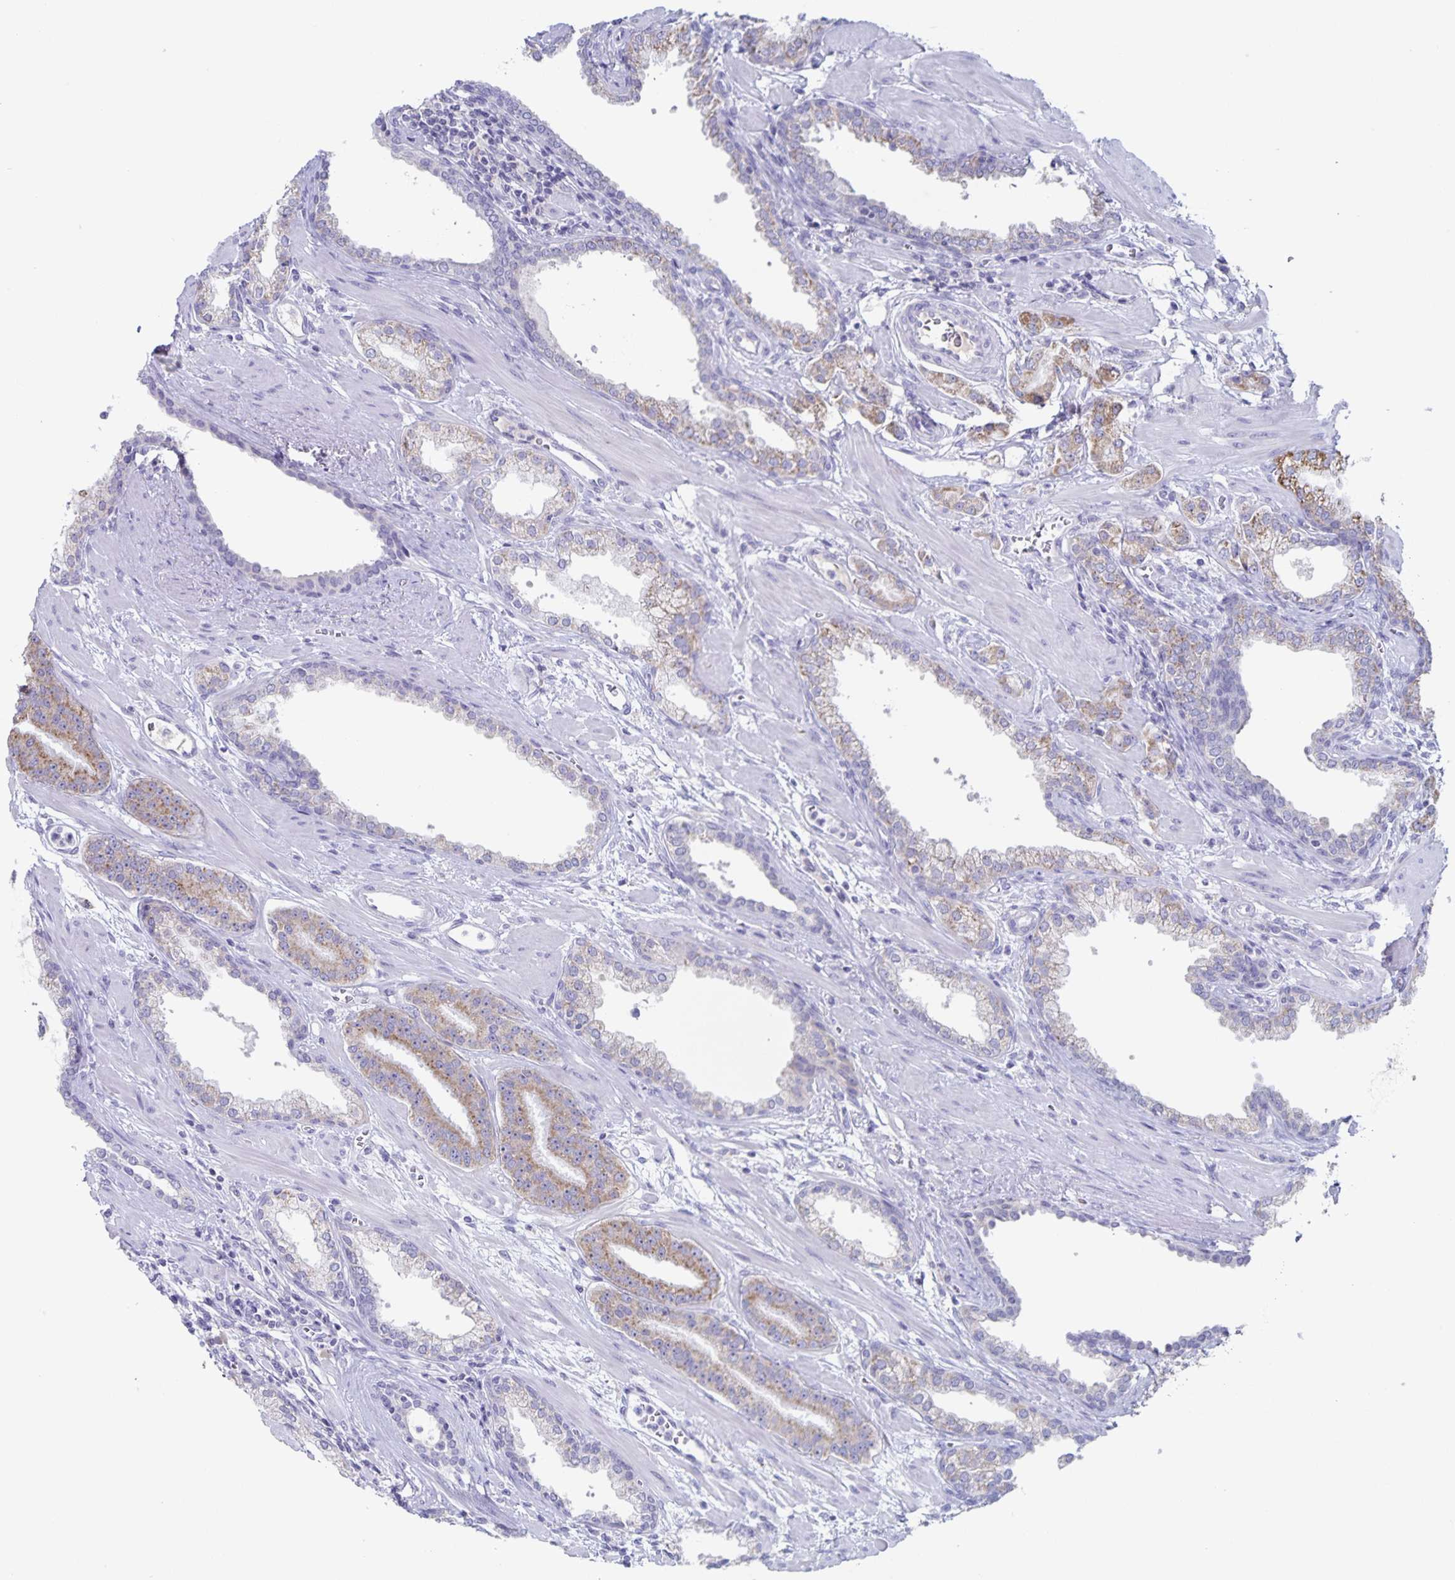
{"staining": {"intensity": "weak", "quantity": "25%-75%", "location": "cytoplasmic/membranous"}, "tissue": "prostate cancer", "cell_type": "Tumor cells", "image_type": "cancer", "snomed": [{"axis": "morphology", "description": "Adenocarcinoma, High grade"}, {"axis": "topography", "description": "Prostate"}], "caption": "Human prostate cancer (adenocarcinoma (high-grade)) stained with a brown dye reveals weak cytoplasmic/membranous positive expression in approximately 25%-75% of tumor cells.", "gene": "RPL36A", "patient": {"sex": "male", "age": 60}}